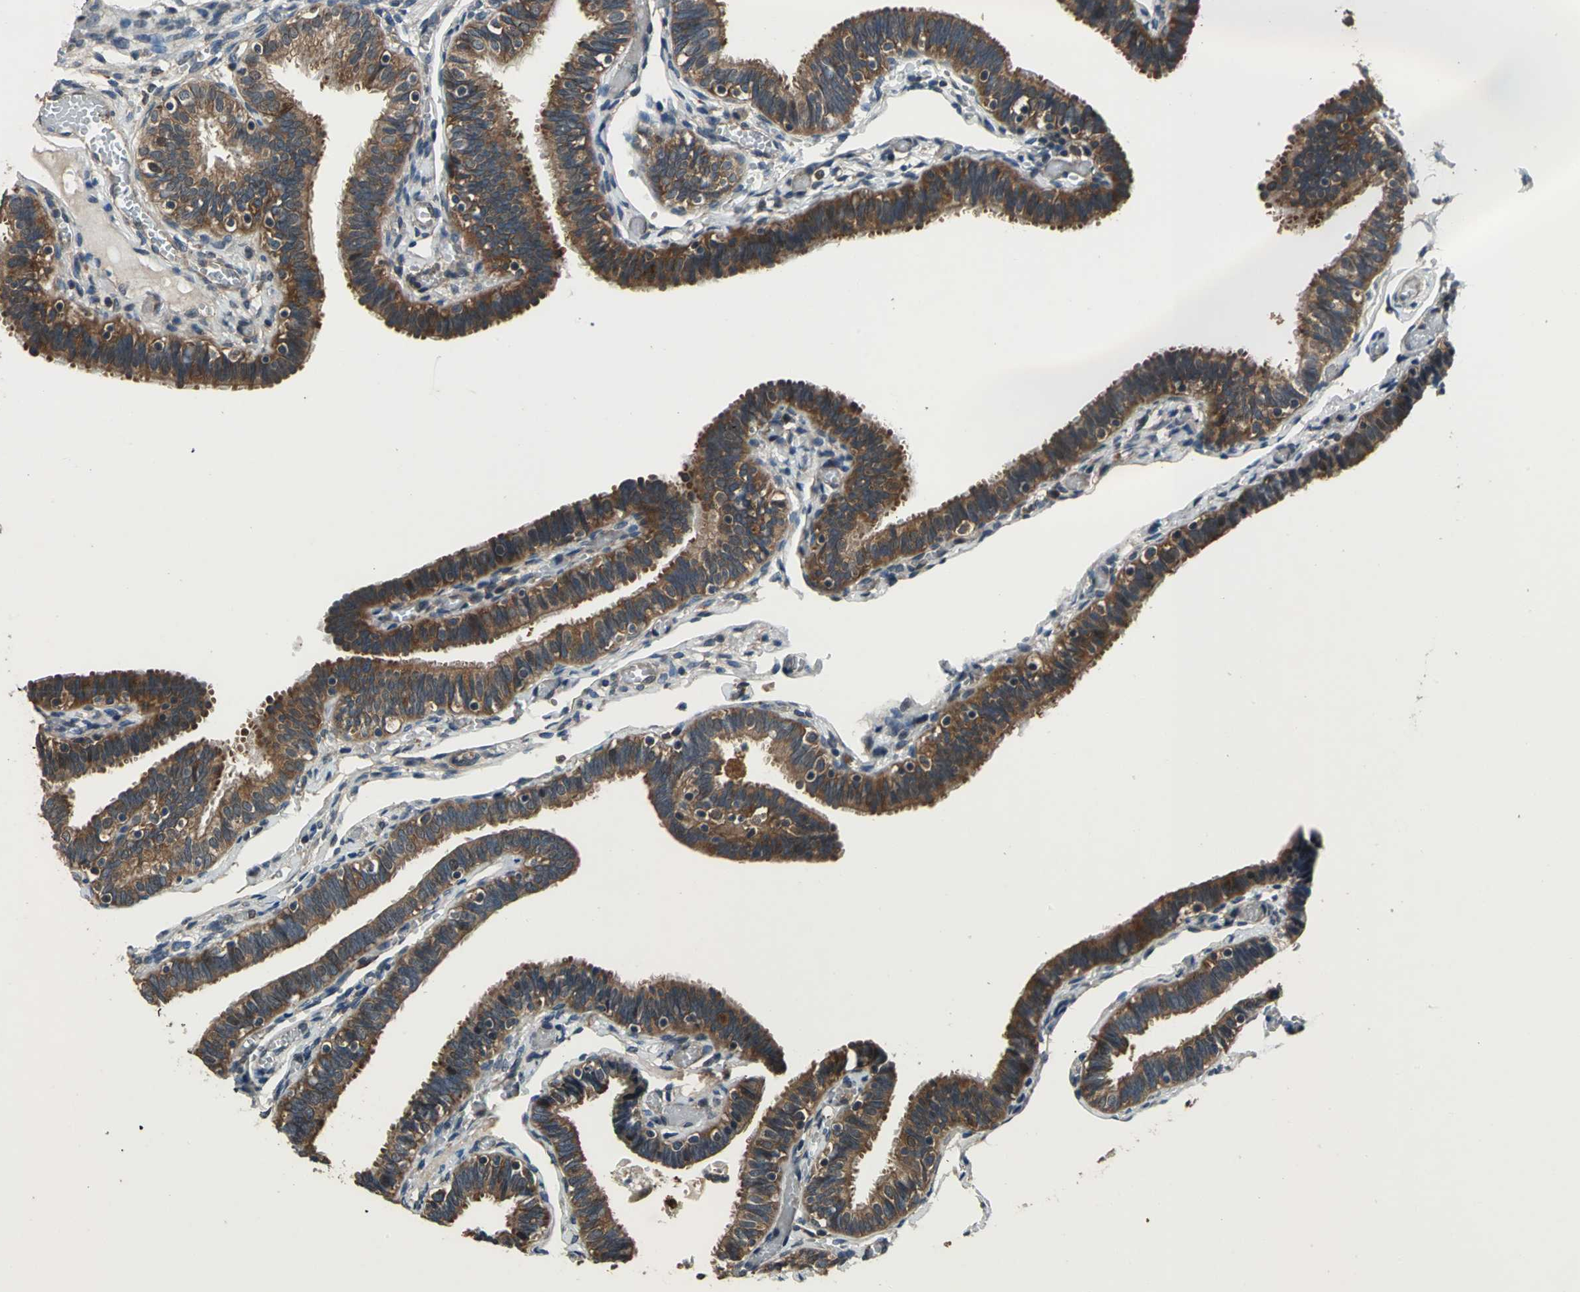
{"staining": {"intensity": "moderate", "quantity": ">75%", "location": "cytoplasmic/membranous"}, "tissue": "fallopian tube", "cell_type": "Glandular cells", "image_type": "normal", "snomed": [{"axis": "morphology", "description": "Normal tissue, NOS"}, {"axis": "topography", "description": "Fallopian tube"}], "caption": "Protein staining demonstrates moderate cytoplasmic/membranous staining in about >75% of glandular cells in unremarkable fallopian tube.", "gene": "EIF2B2", "patient": {"sex": "female", "age": 46}}